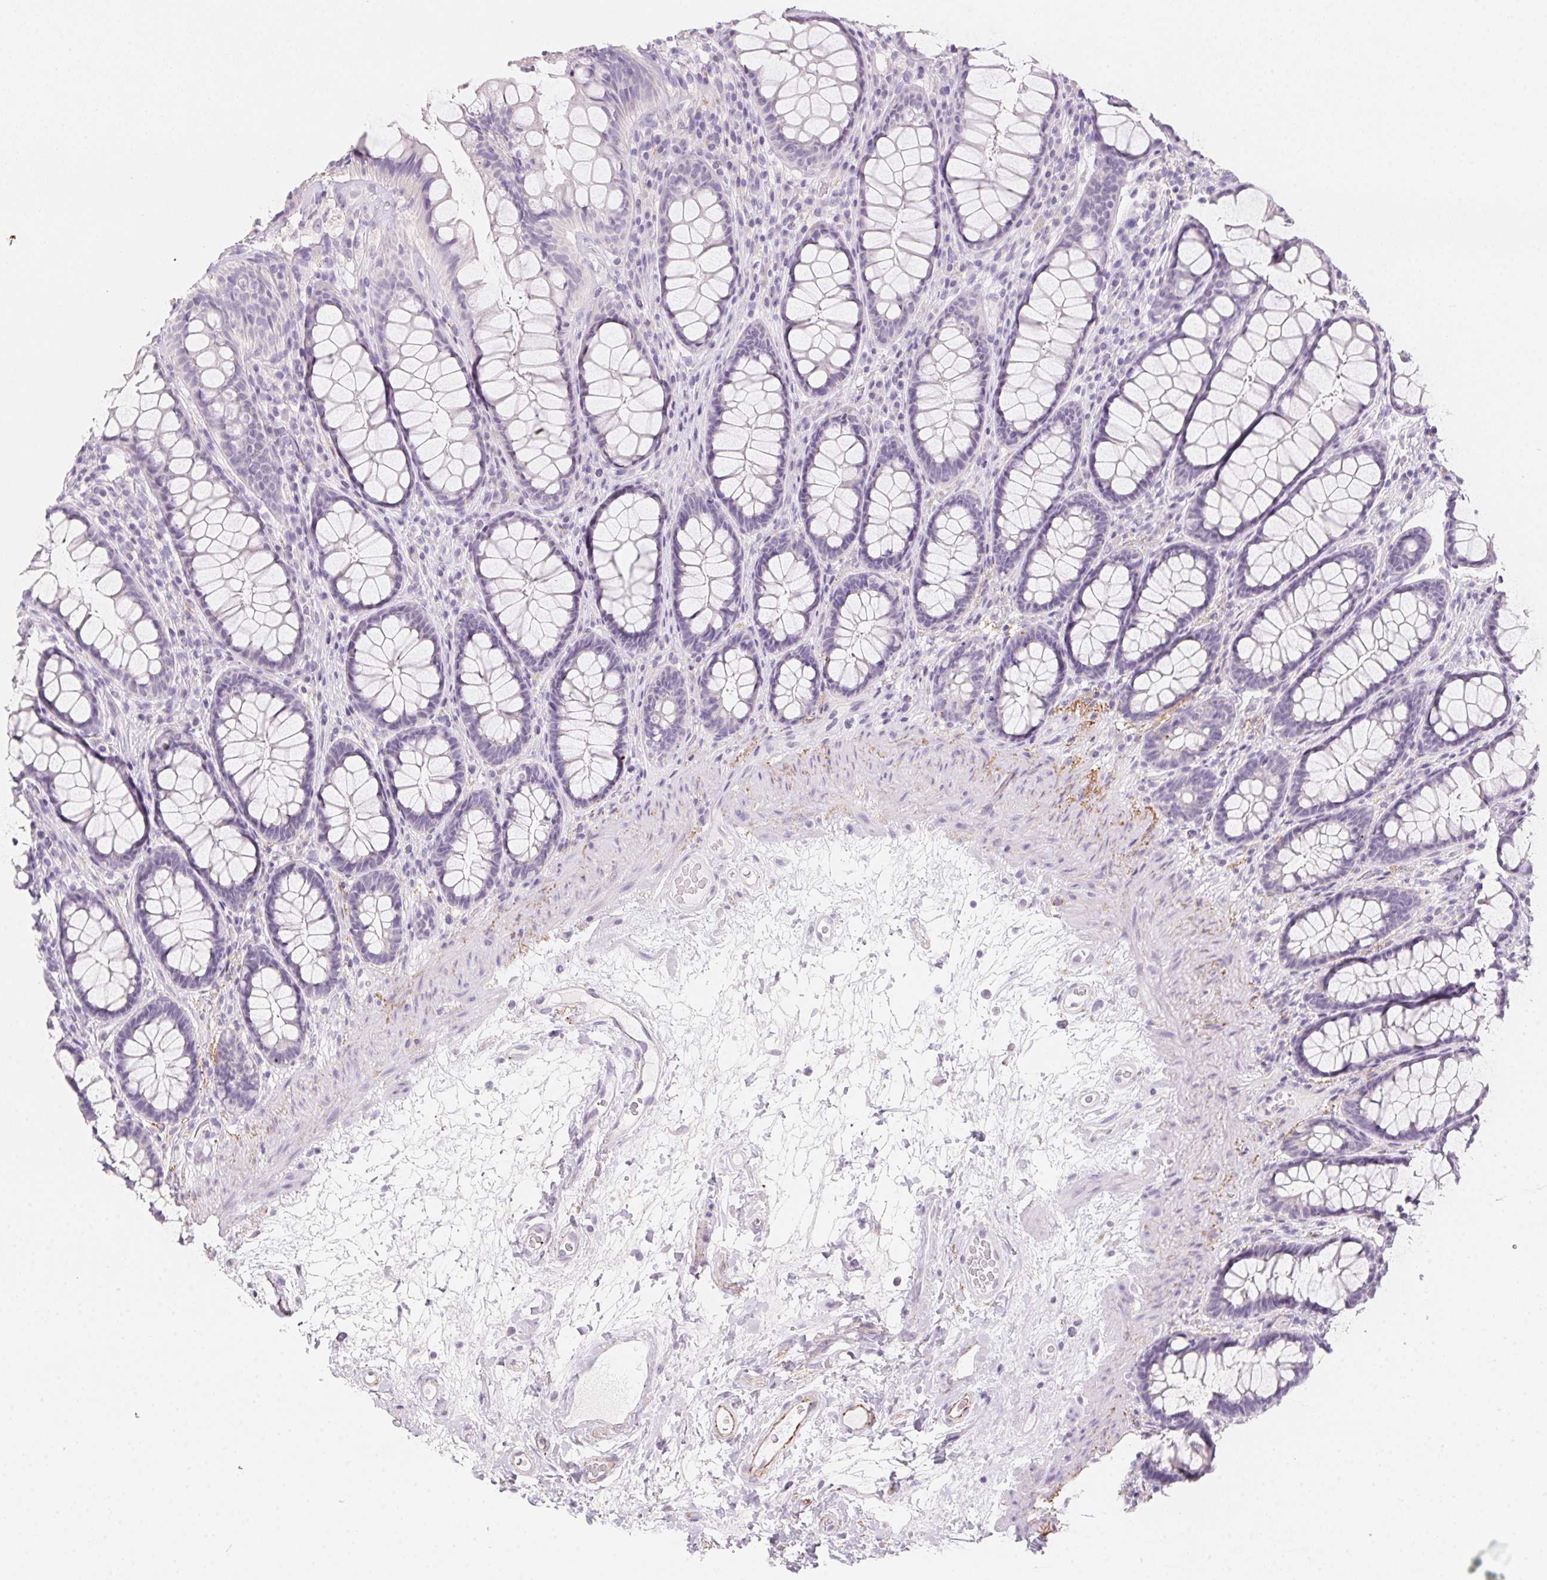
{"staining": {"intensity": "negative", "quantity": "none", "location": "none"}, "tissue": "rectum", "cell_type": "Glandular cells", "image_type": "normal", "snomed": [{"axis": "morphology", "description": "Normal tissue, NOS"}, {"axis": "topography", "description": "Rectum"}], "caption": "Human rectum stained for a protein using IHC exhibits no expression in glandular cells.", "gene": "MYL4", "patient": {"sex": "male", "age": 72}}